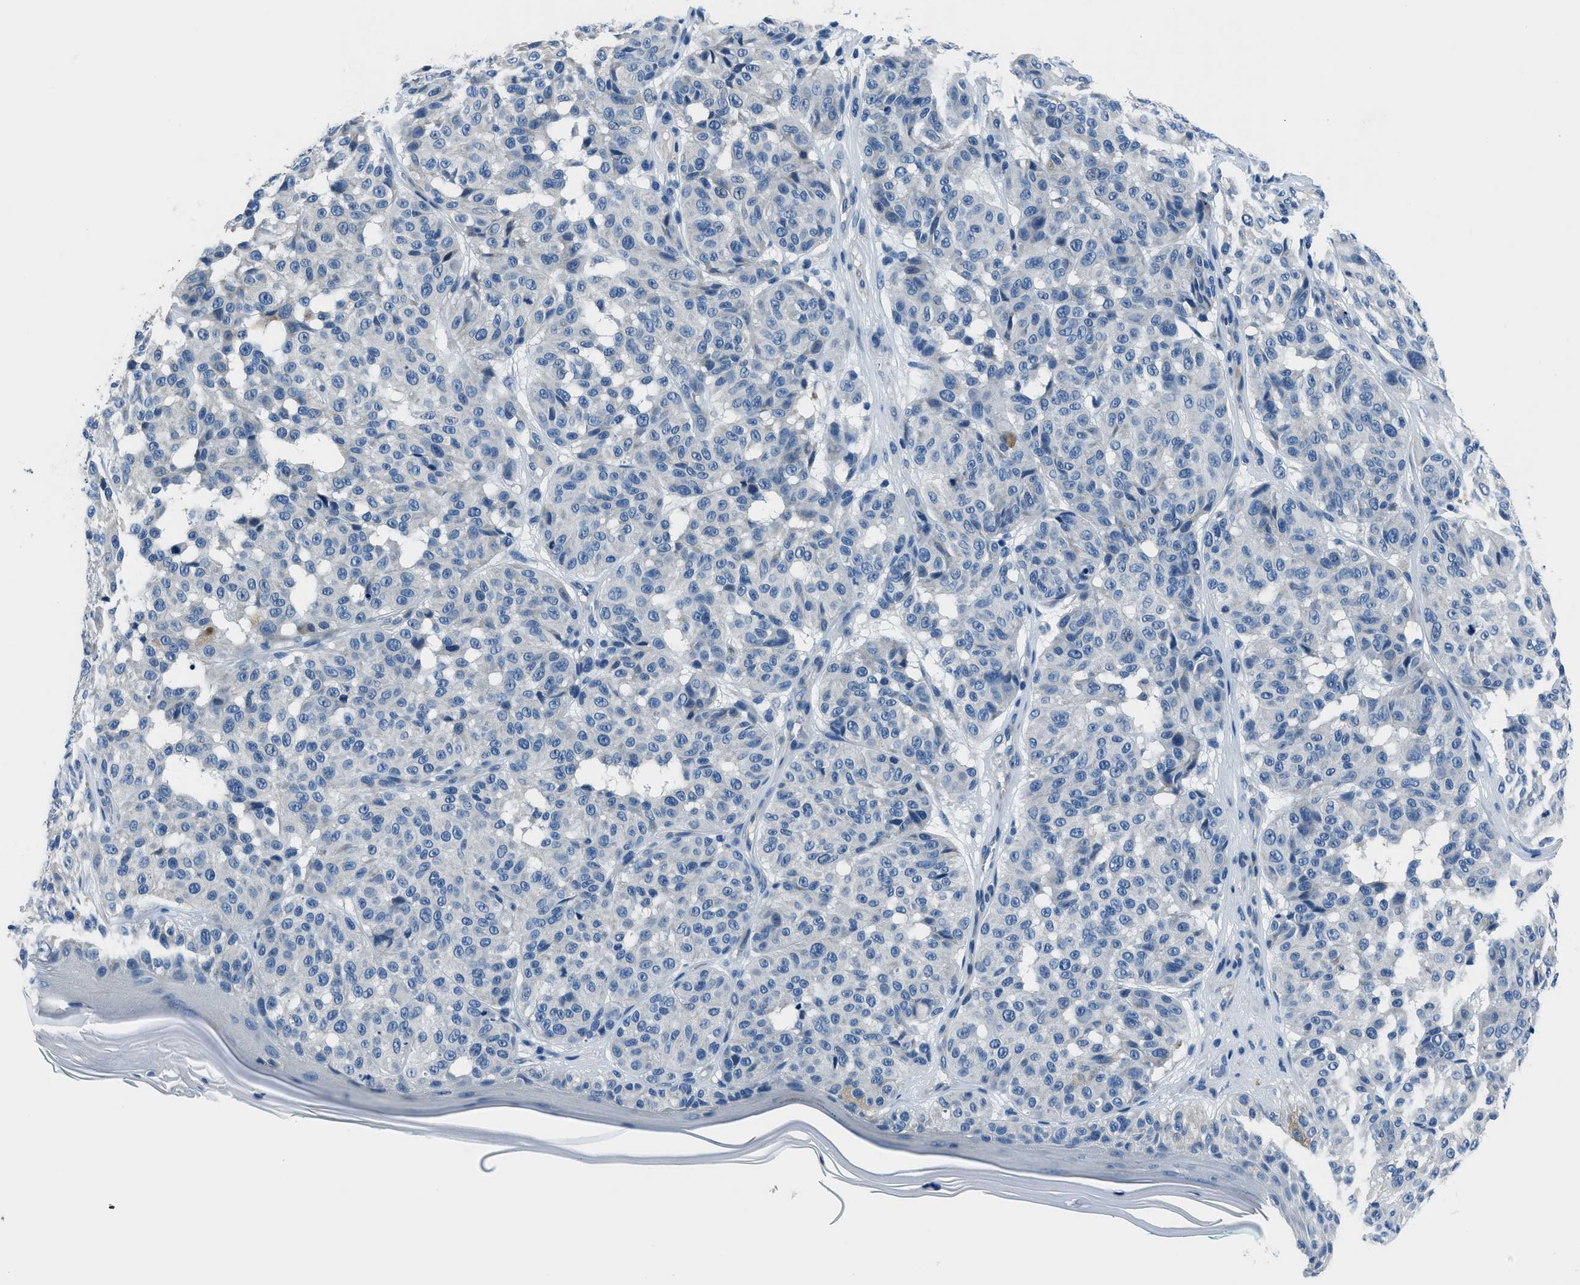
{"staining": {"intensity": "negative", "quantity": "none", "location": "none"}, "tissue": "melanoma", "cell_type": "Tumor cells", "image_type": "cancer", "snomed": [{"axis": "morphology", "description": "Malignant melanoma, NOS"}, {"axis": "topography", "description": "Skin"}], "caption": "Melanoma was stained to show a protein in brown. There is no significant positivity in tumor cells.", "gene": "GJA3", "patient": {"sex": "female", "age": 46}}